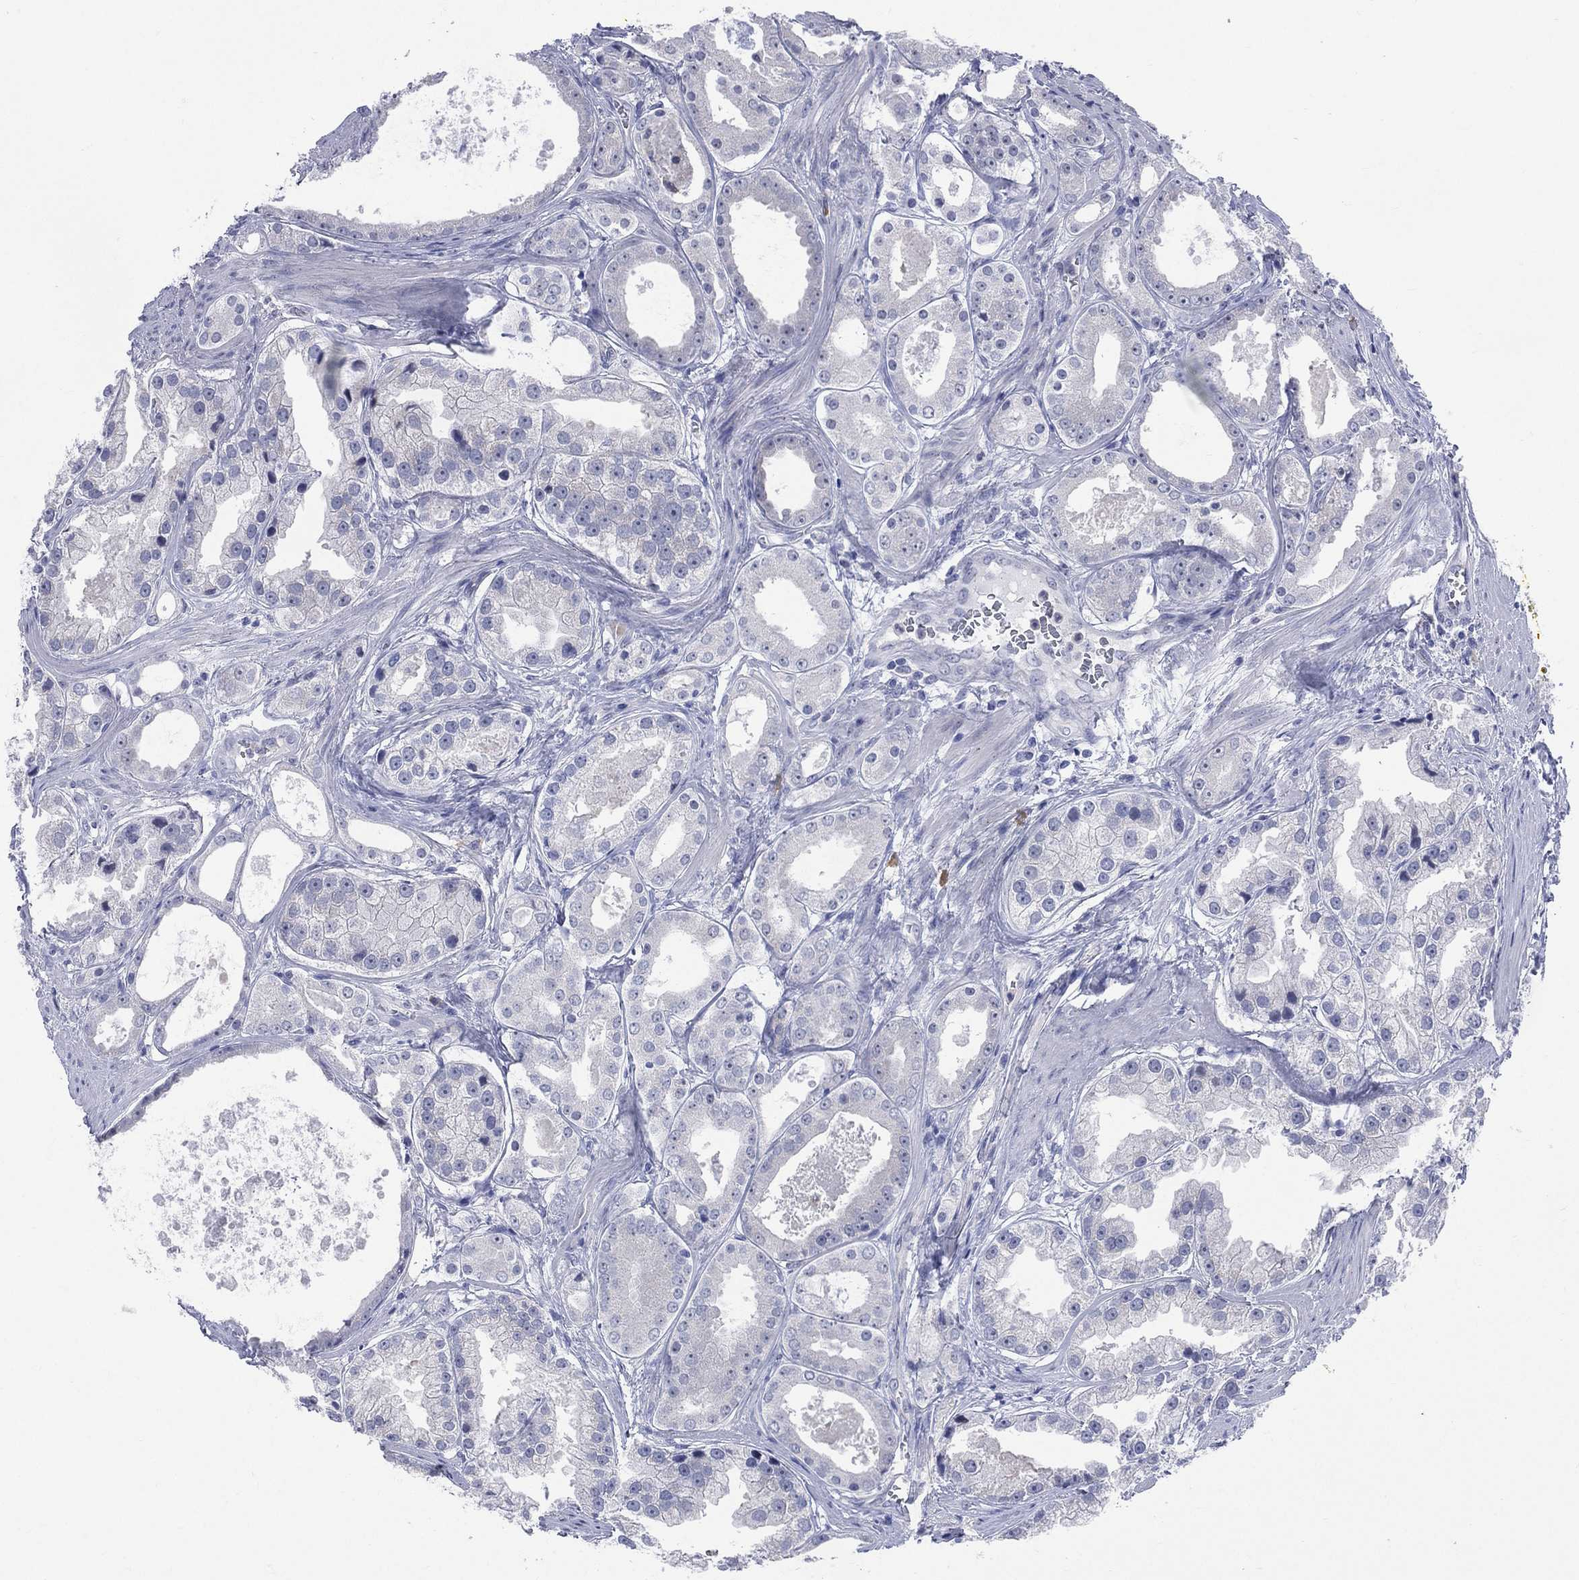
{"staining": {"intensity": "negative", "quantity": "none", "location": "none"}, "tissue": "prostate cancer", "cell_type": "Tumor cells", "image_type": "cancer", "snomed": [{"axis": "morphology", "description": "Adenocarcinoma, NOS"}, {"axis": "topography", "description": "Prostate"}], "caption": "The immunohistochemistry (IHC) micrograph has no significant expression in tumor cells of prostate adenocarcinoma tissue.", "gene": "AKAP3", "patient": {"sex": "male", "age": 61}}